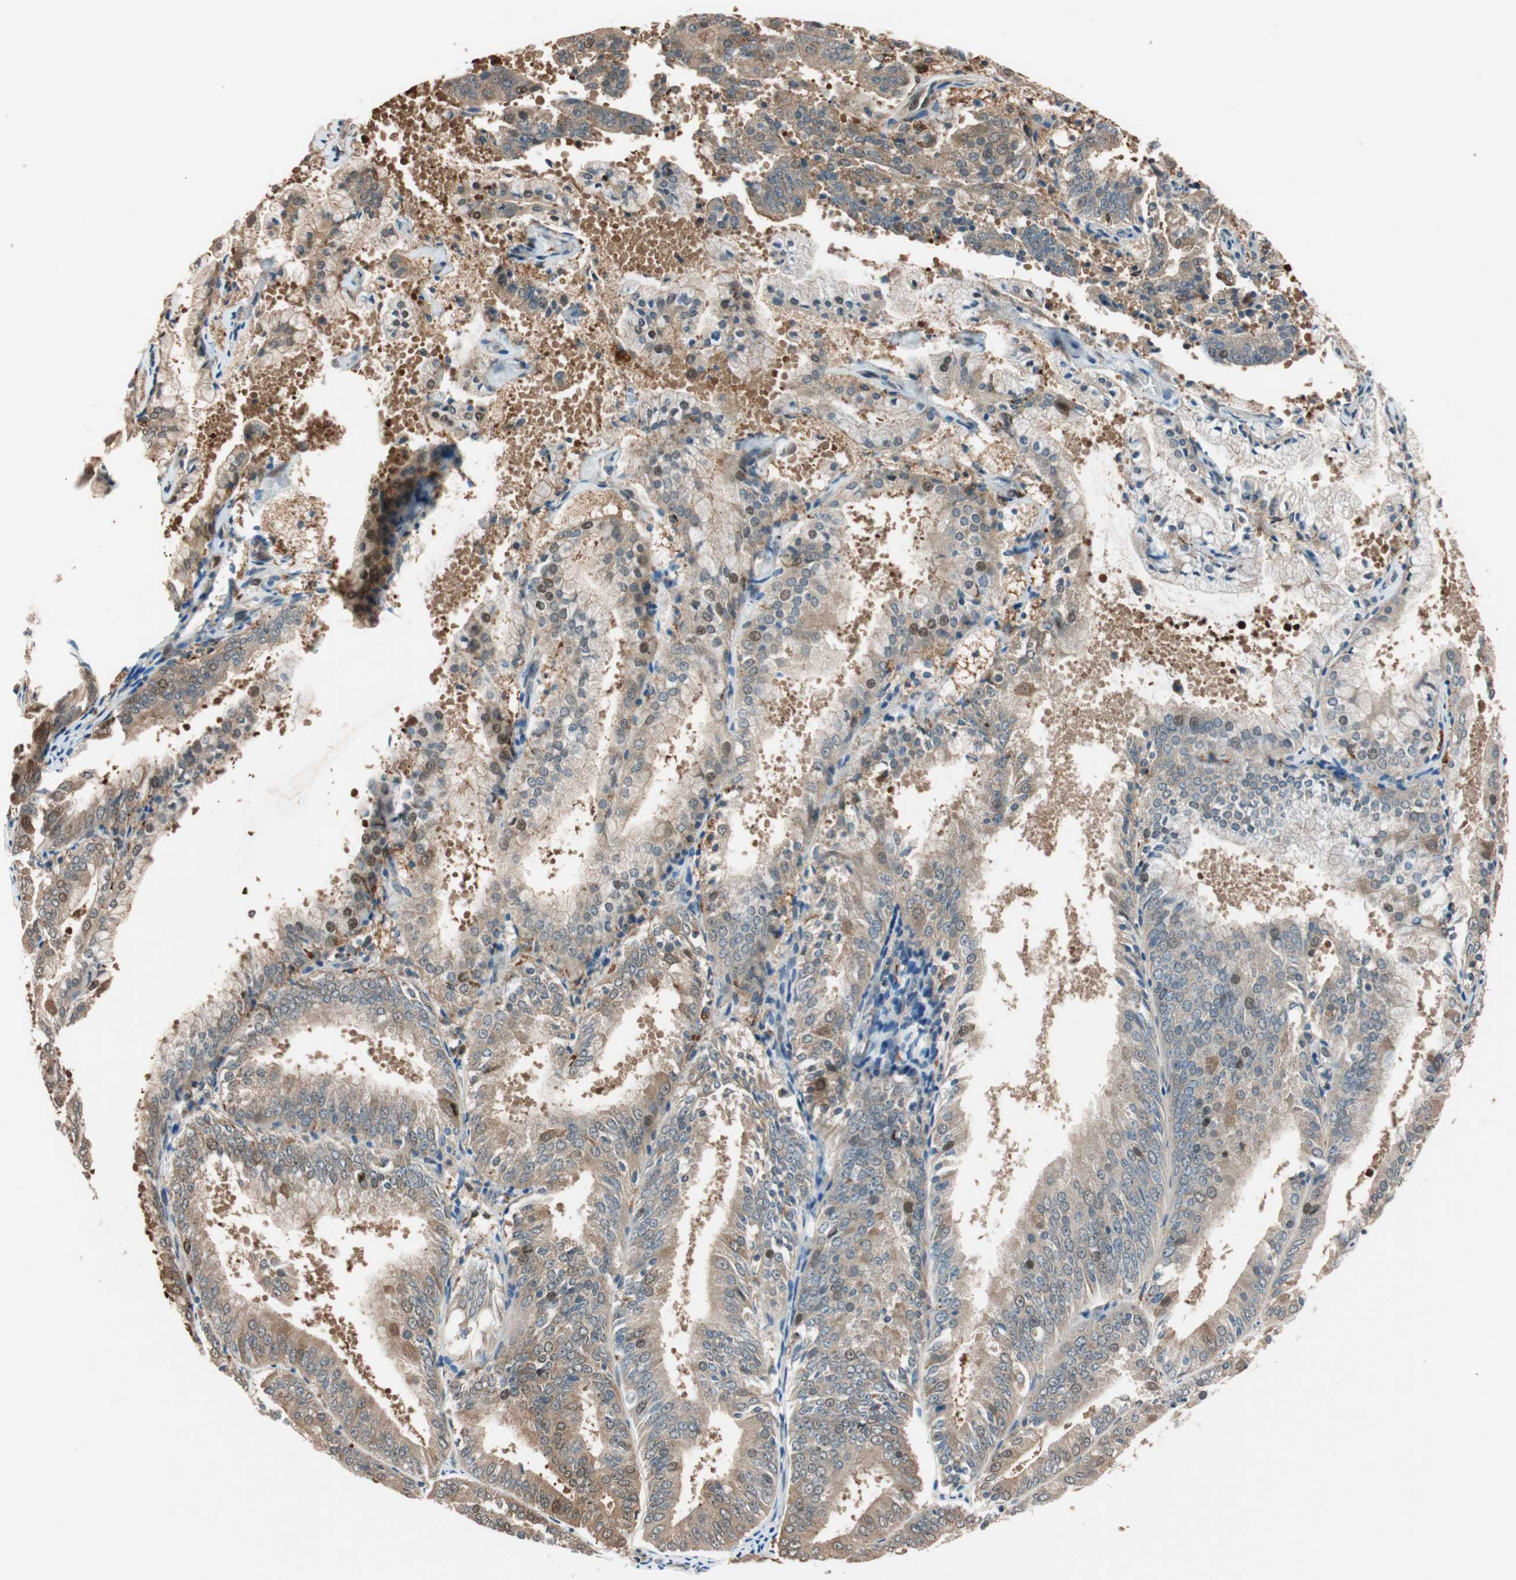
{"staining": {"intensity": "weak", "quantity": ">75%", "location": "cytoplasmic/membranous"}, "tissue": "endometrial cancer", "cell_type": "Tumor cells", "image_type": "cancer", "snomed": [{"axis": "morphology", "description": "Adenocarcinoma, NOS"}, {"axis": "topography", "description": "Endometrium"}], "caption": "The immunohistochemical stain shows weak cytoplasmic/membranous expression in tumor cells of endometrial cancer (adenocarcinoma) tissue.", "gene": "PIK3R3", "patient": {"sex": "female", "age": 63}}